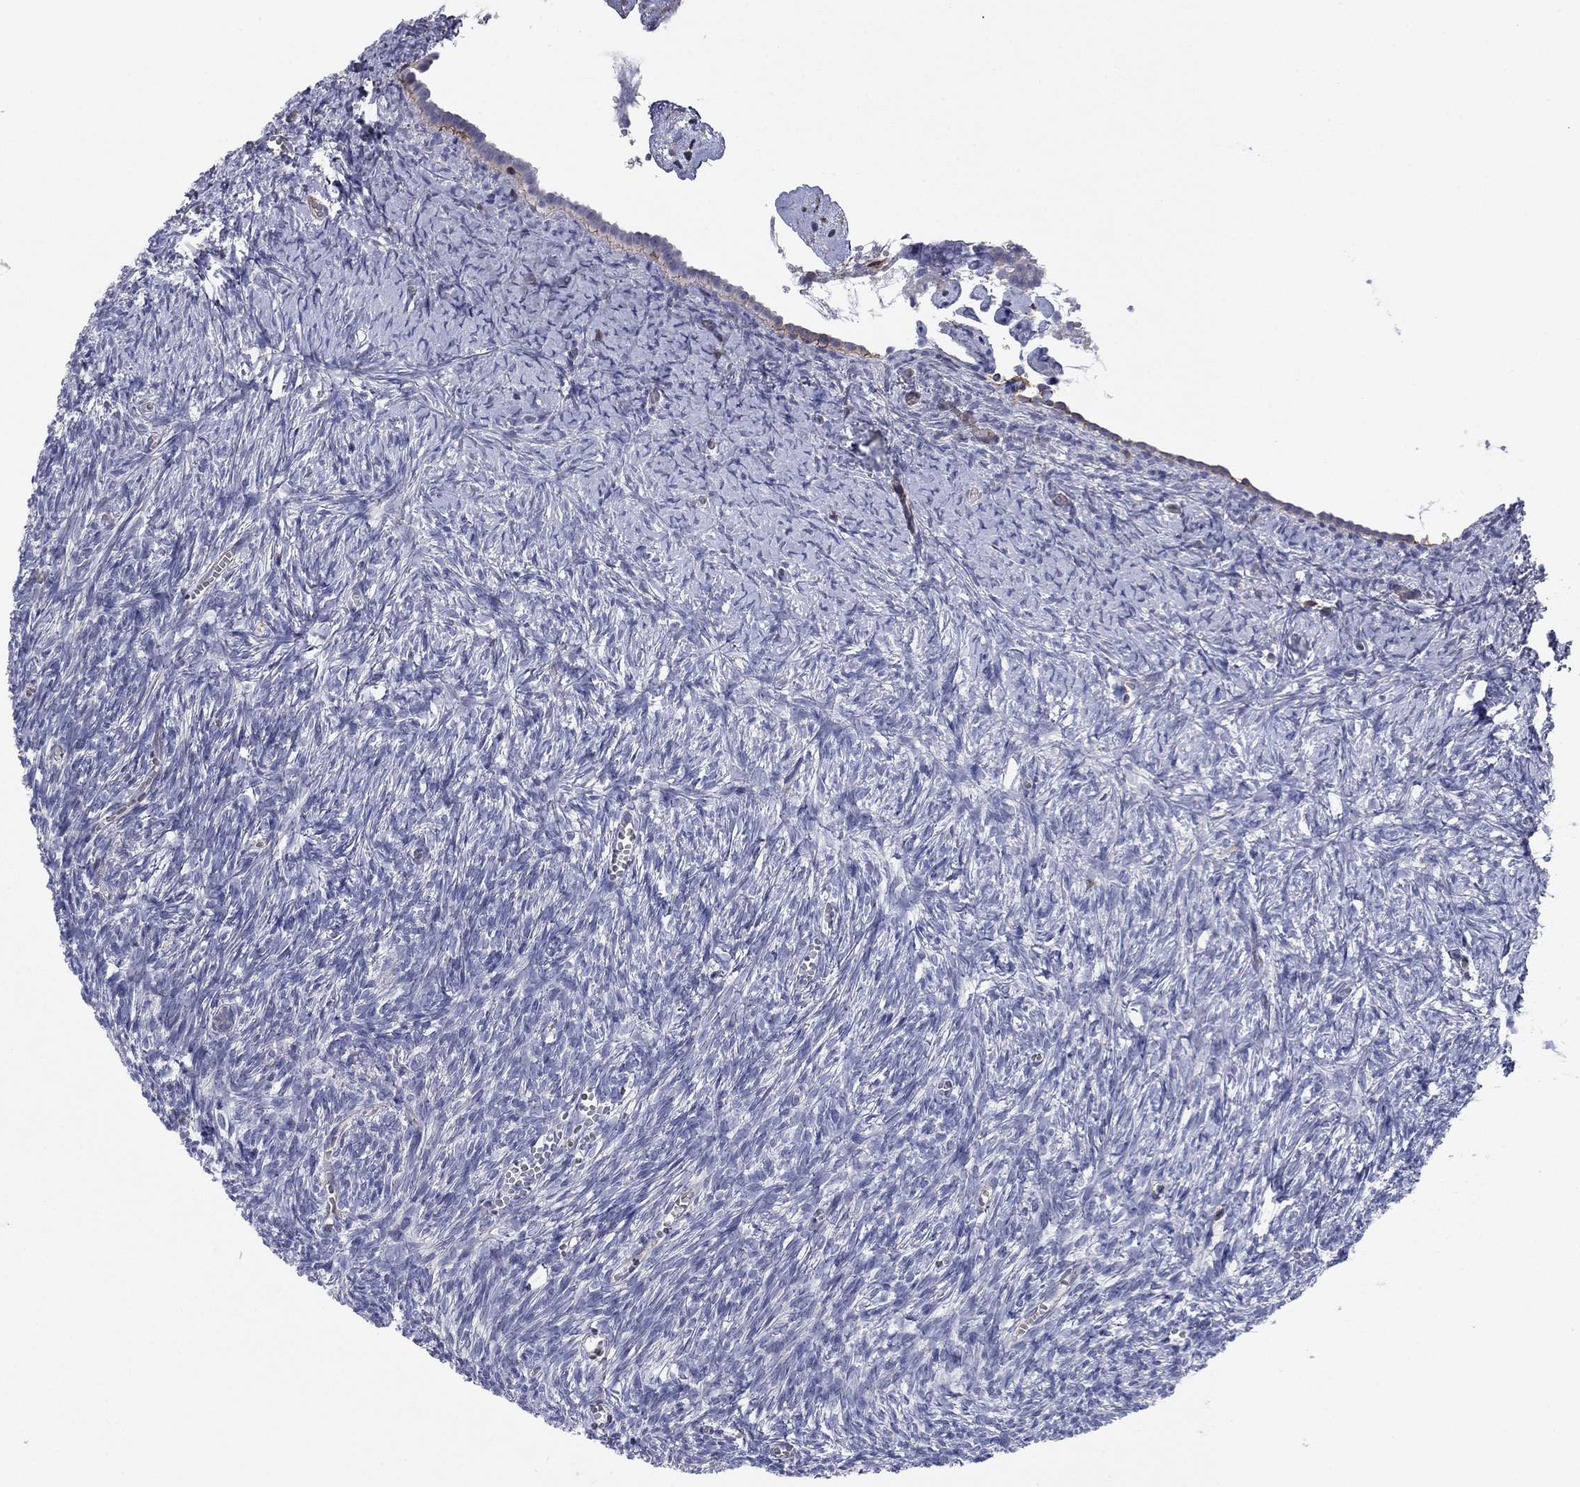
{"staining": {"intensity": "negative", "quantity": "none", "location": "none"}, "tissue": "ovary", "cell_type": "Follicle cells", "image_type": "normal", "snomed": [{"axis": "morphology", "description": "Normal tissue, NOS"}, {"axis": "topography", "description": "Ovary"}], "caption": "High power microscopy micrograph of an IHC histopathology image of benign ovary, revealing no significant expression in follicle cells.", "gene": "PSD4", "patient": {"sex": "female", "age": 43}}